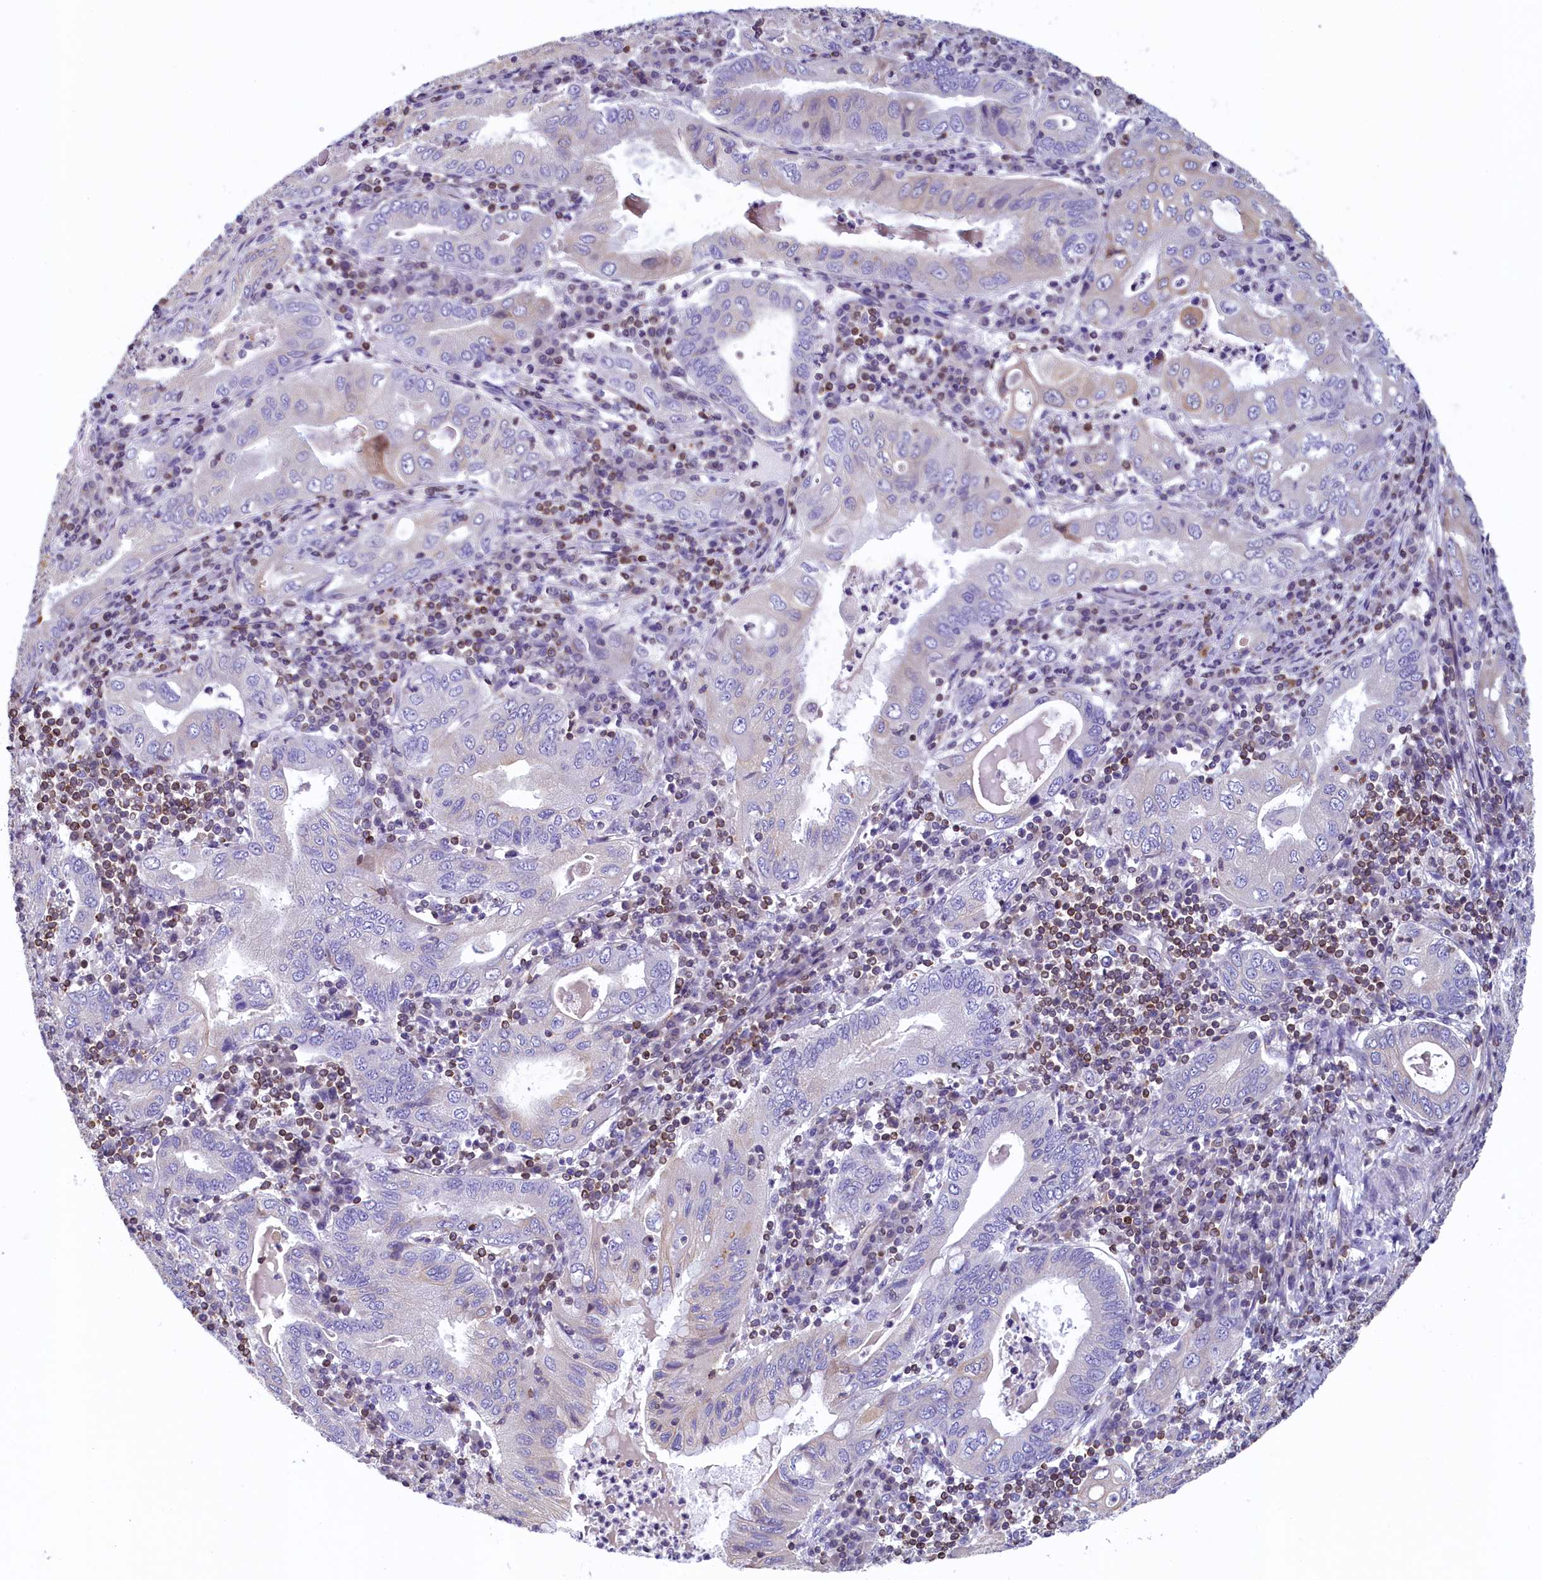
{"staining": {"intensity": "negative", "quantity": "none", "location": "none"}, "tissue": "stomach cancer", "cell_type": "Tumor cells", "image_type": "cancer", "snomed": [{"axis": "morphology", "description": "Normal tissue, NOS"}, {"axis": "morphology", "description": "Adenocarcinoma, NOS"}, {"axis": "topography", "description": "Esophagus"}, {"axis": "topography", "description": "Stomach, upper"}, {"axis": "topography", "description": "Peripheral nerve tissue"}], "caption": "A histopathology image of stomach cancer stained for a protein displays no brown staining in tumor cells.", "gene": "TRAF3IP3", "patient": {"sex": "male", "age": 62}}